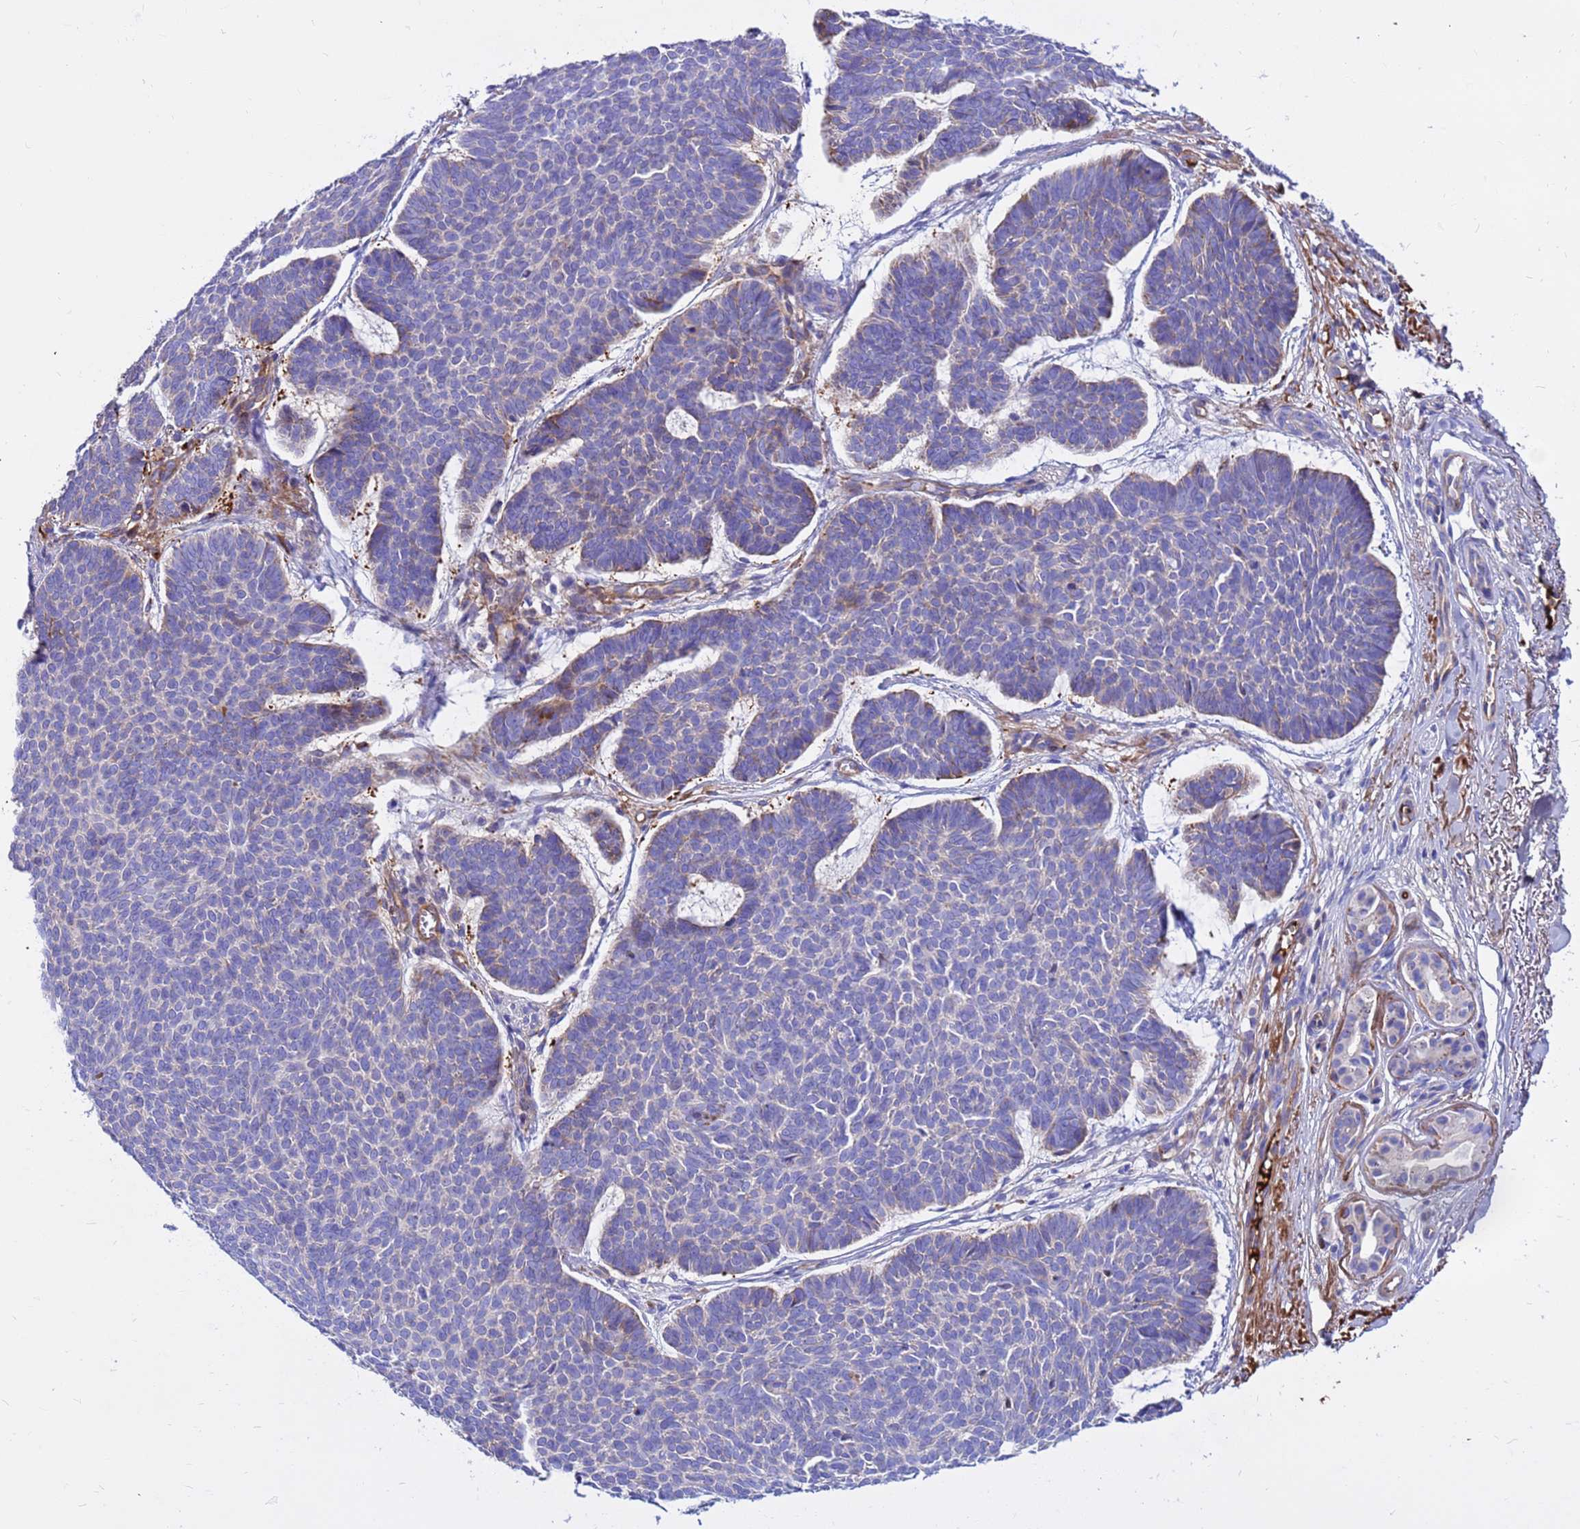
{"staining": {"intensity": "negative", "quantity": "none", "location": "none"}, "tissue": "skin cancer", "cell_type": "Tumor cells", "image_type": "cancer", "snomed": [{"axis": "morphology", "description": "Basal cell carcinoma"}, {"axis": "topography", "description": "Skin"}], "caption": "A micrograph of human skin cancer is negative for staining in tumor cells.", "gene": "CRHBP", "patient": {"sex": "female", "age": 74}}